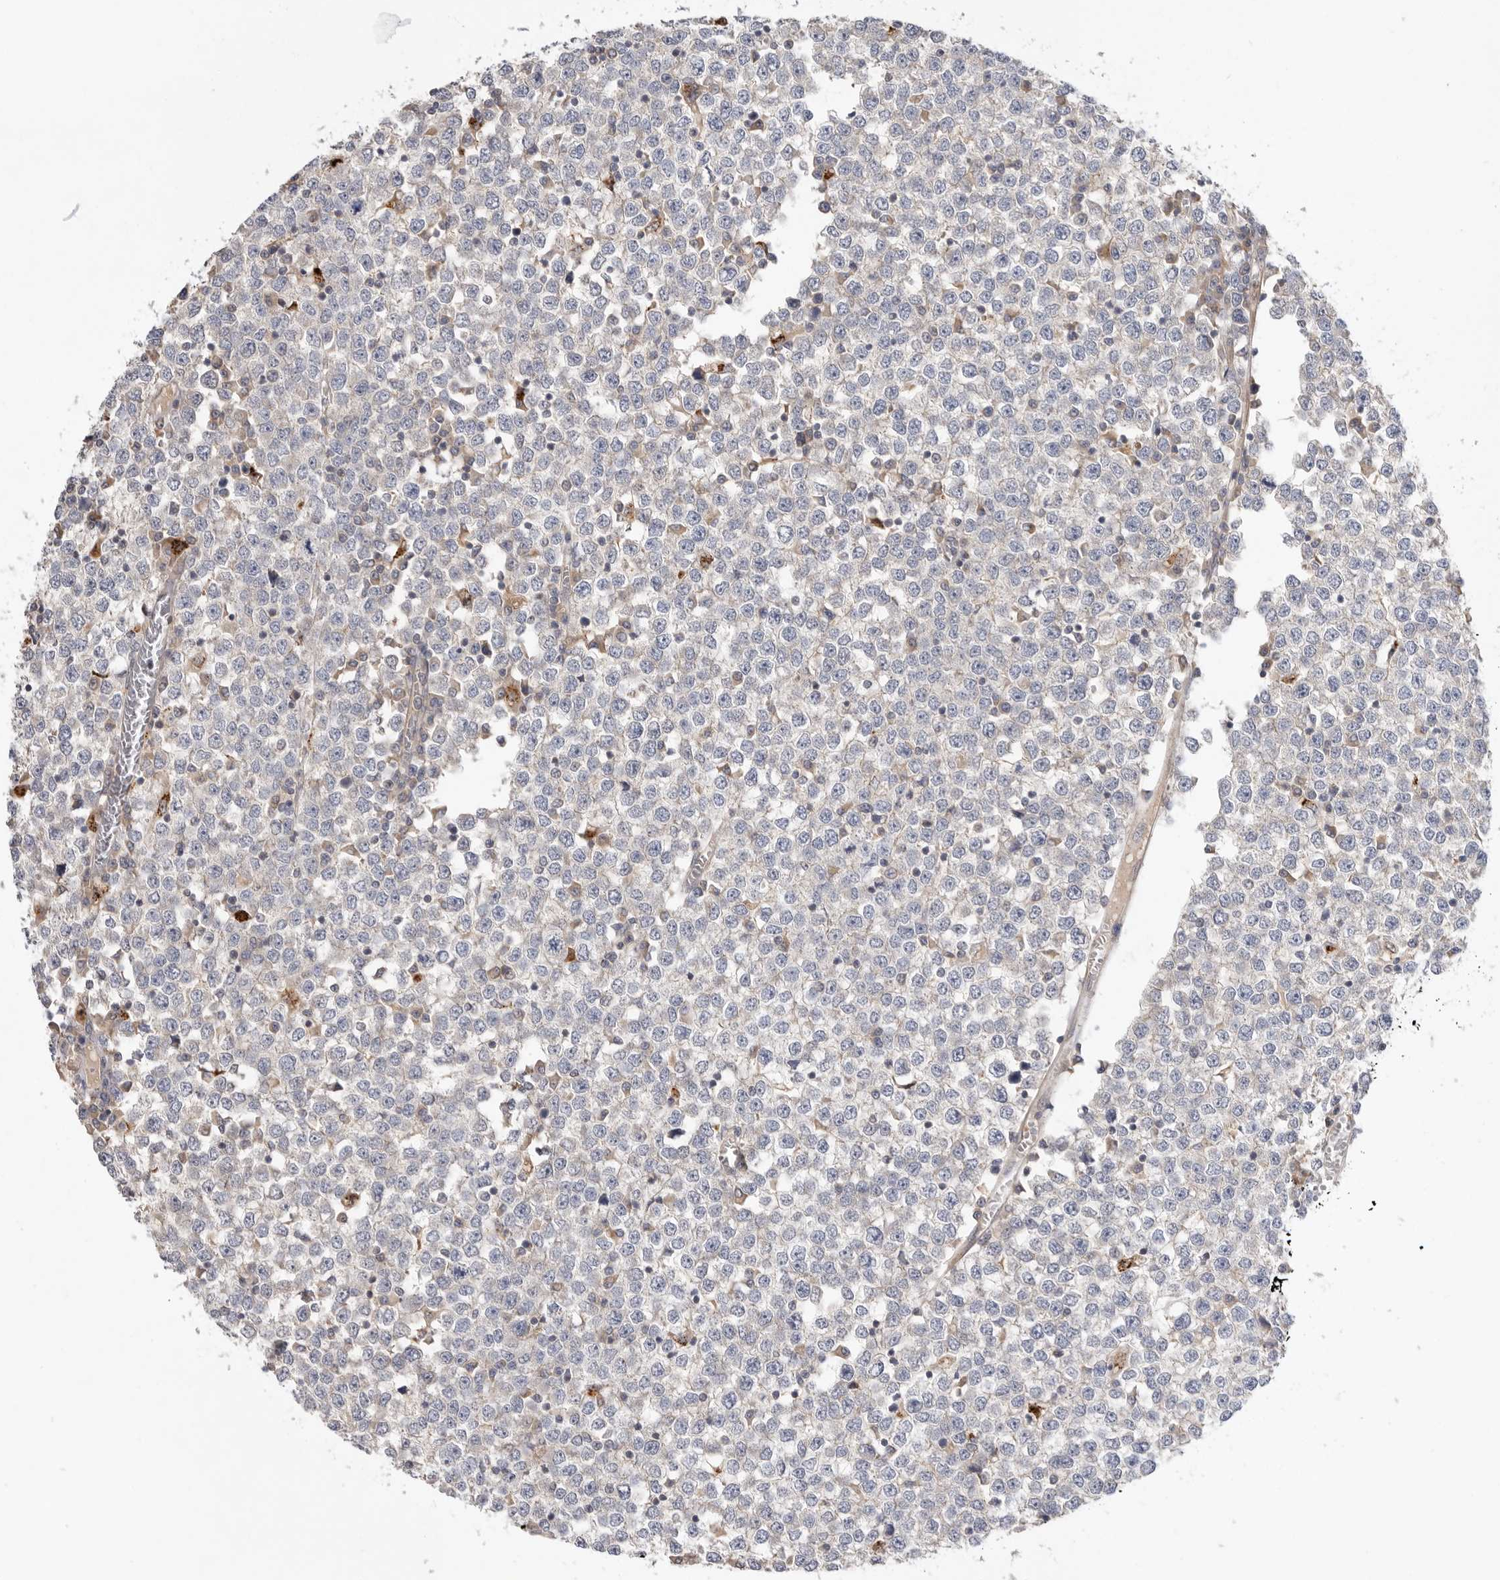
{"staining": {"intensity": "negative", "quantity": "none", "location": "none"}, "tissue": "testis cancer", "cell_type": "Tumor cells", "image_type": "cancer", "snomed": [{"axis": "morphology", "description": "Seminoma, NOS"}, {"axis": "topography", "description": "Testis"}], "caption": "Tumor cells are negative for protein expression in human testis cancer (seminoma).", "gene": "GNE", "patient": {"sex": "male", "age": 65}}